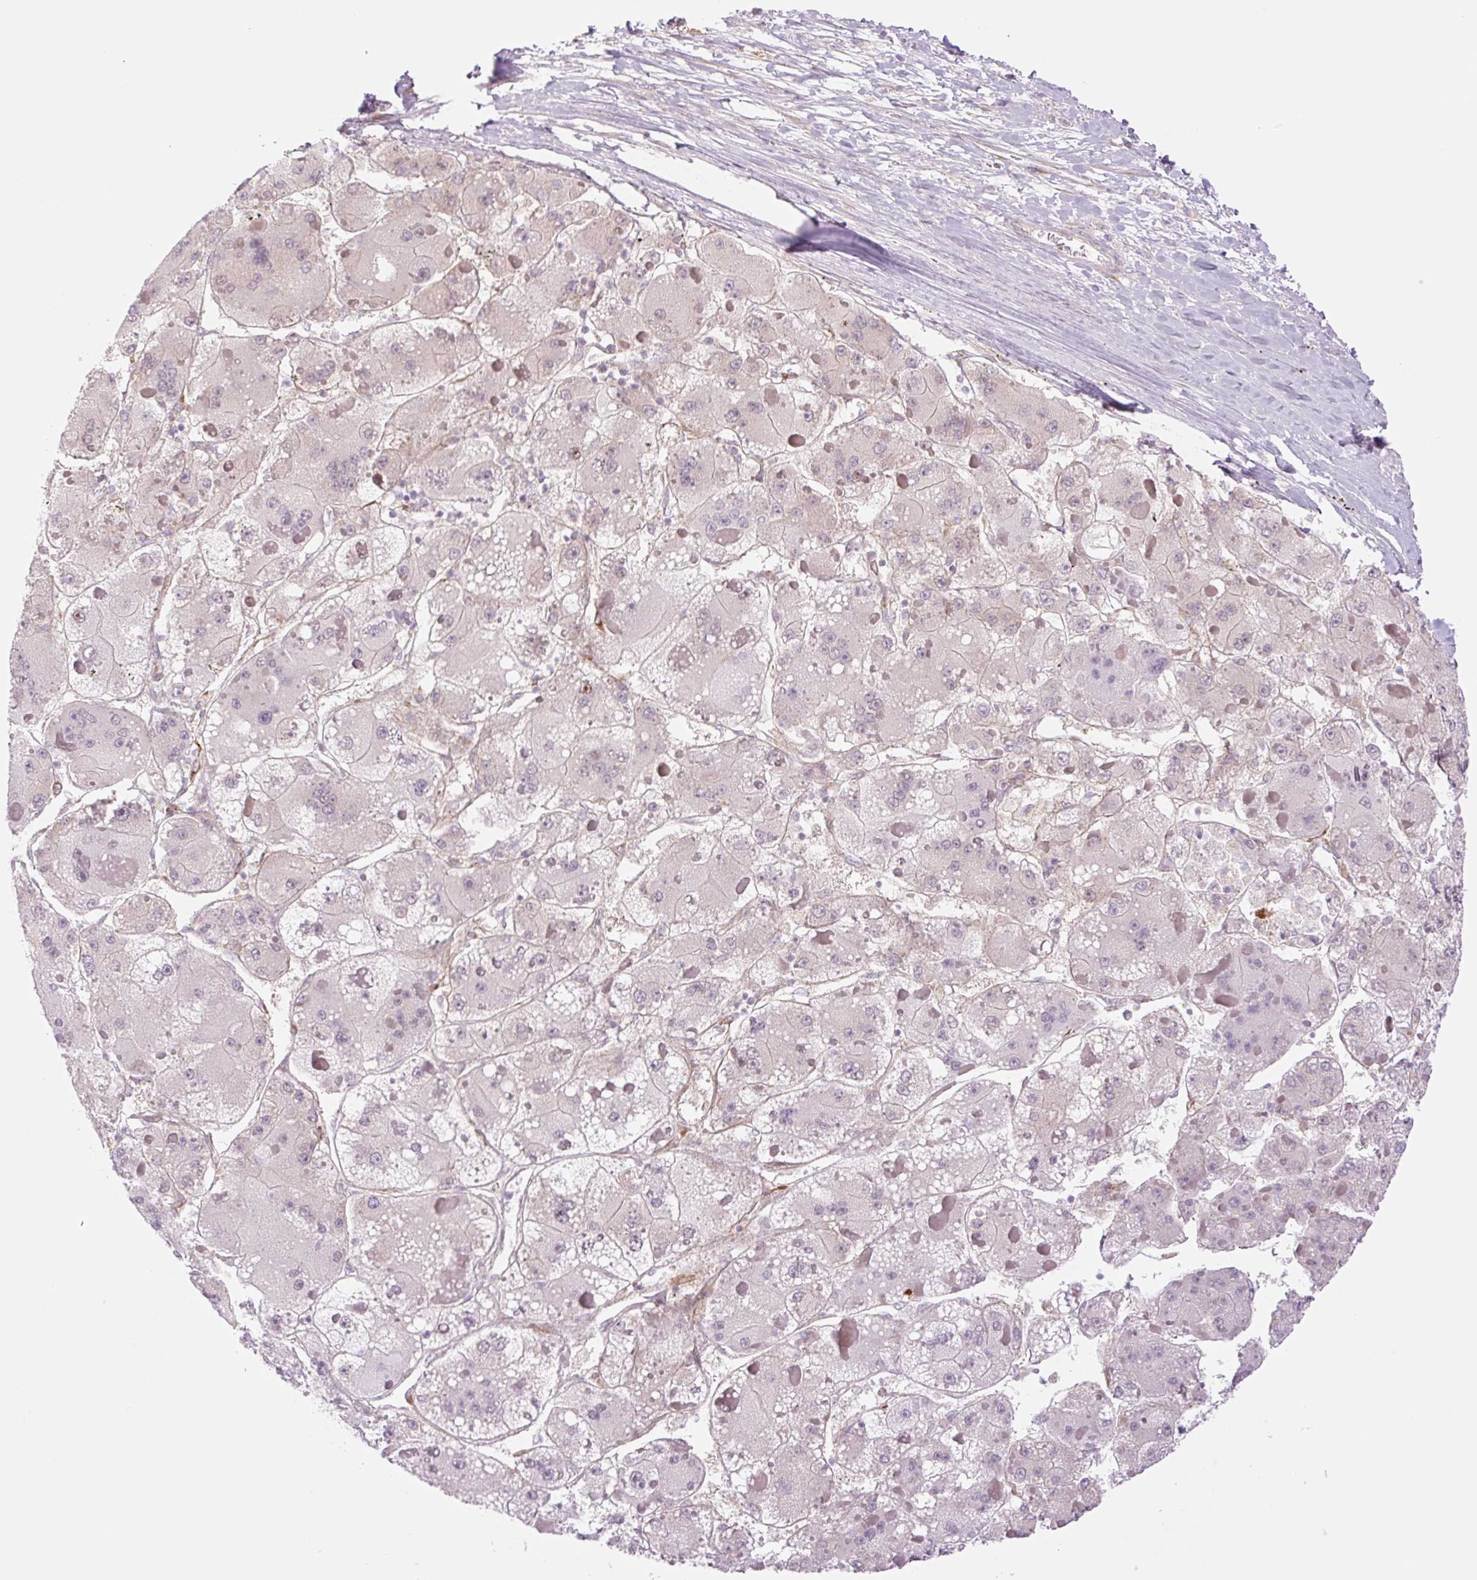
{"staining": {"intensity": "negative", "quantity": "none", "location": "none"}, "tissue": "liver cancer", "cell_type": "Tumor cells", "image_type": "cancer", "snomed": [{"axis": "morphology", "description": "Carcinoma, Hepatocellular, NOS"}, {"axis": "topography", "description": "Liver"}], "caption": "There is no significant positivity in tumor cells of liver cancer (hepatocellular carcinoma).", "gene": "COL5A1", "patient": {"sex": "female", "age": 73}}